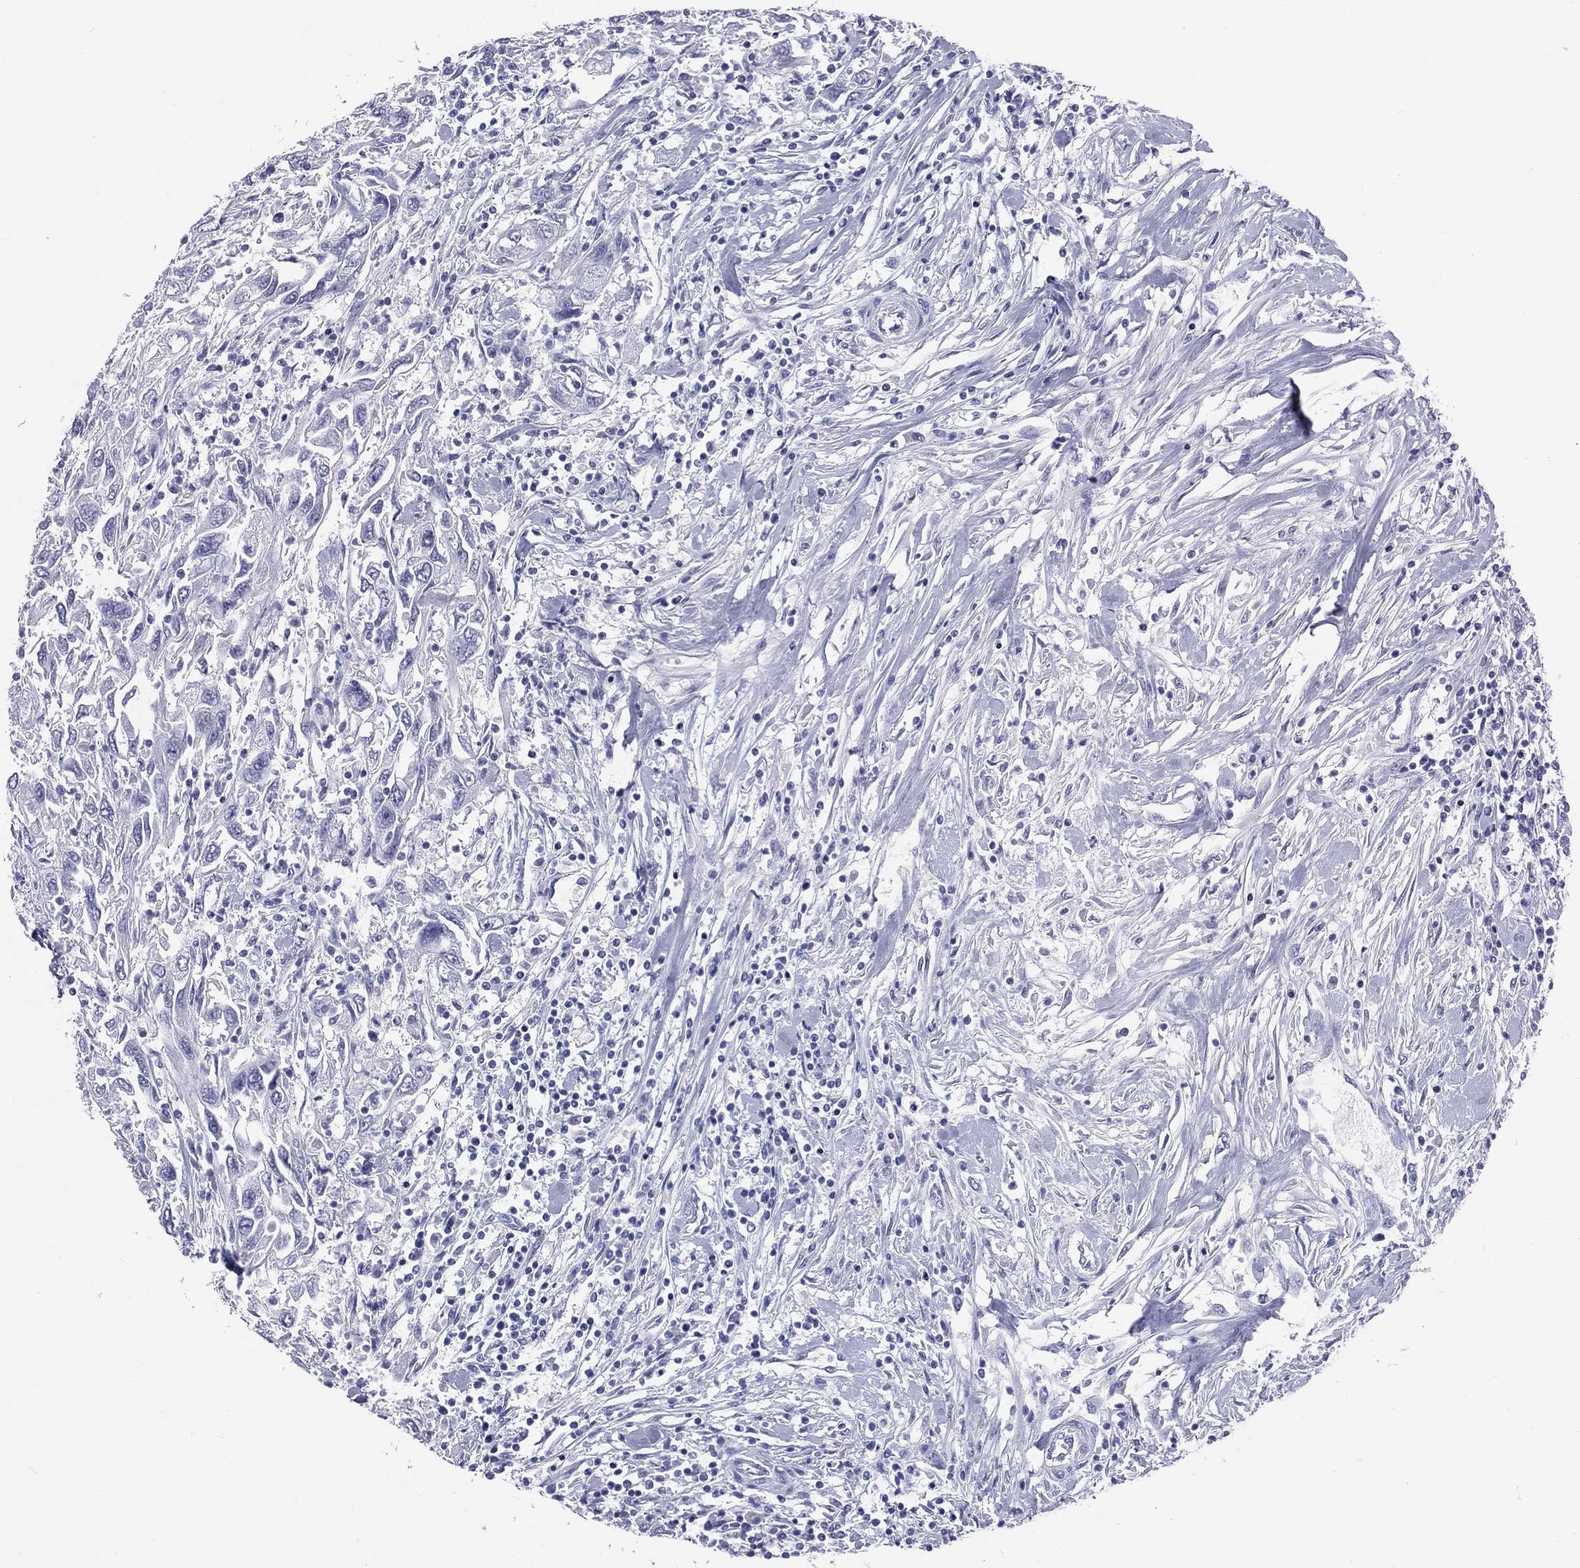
{"staining": {"intensity": "negative", "quantity": "none", "location": "none"}, "tissue": "urothelial cancer", "cell_type": "Tumor cells", "image_type": "cancer", "snomed": [{"axis": "morphology", "description": "Urothelial carcinoma, High grade"}, {"axis": "topography", "description": "Urinary bladder"}], "caption": "Image shows no significant protein positivity in tumor cells of urothelial cancer. The staining was performed using DAB to visualize the protein expression in brown, while the nuclei were stained in blue with hematoxylin (Magnification: 20x).", "gene": "CYLC1", "patient": {"sex": "male", "age": 76}}